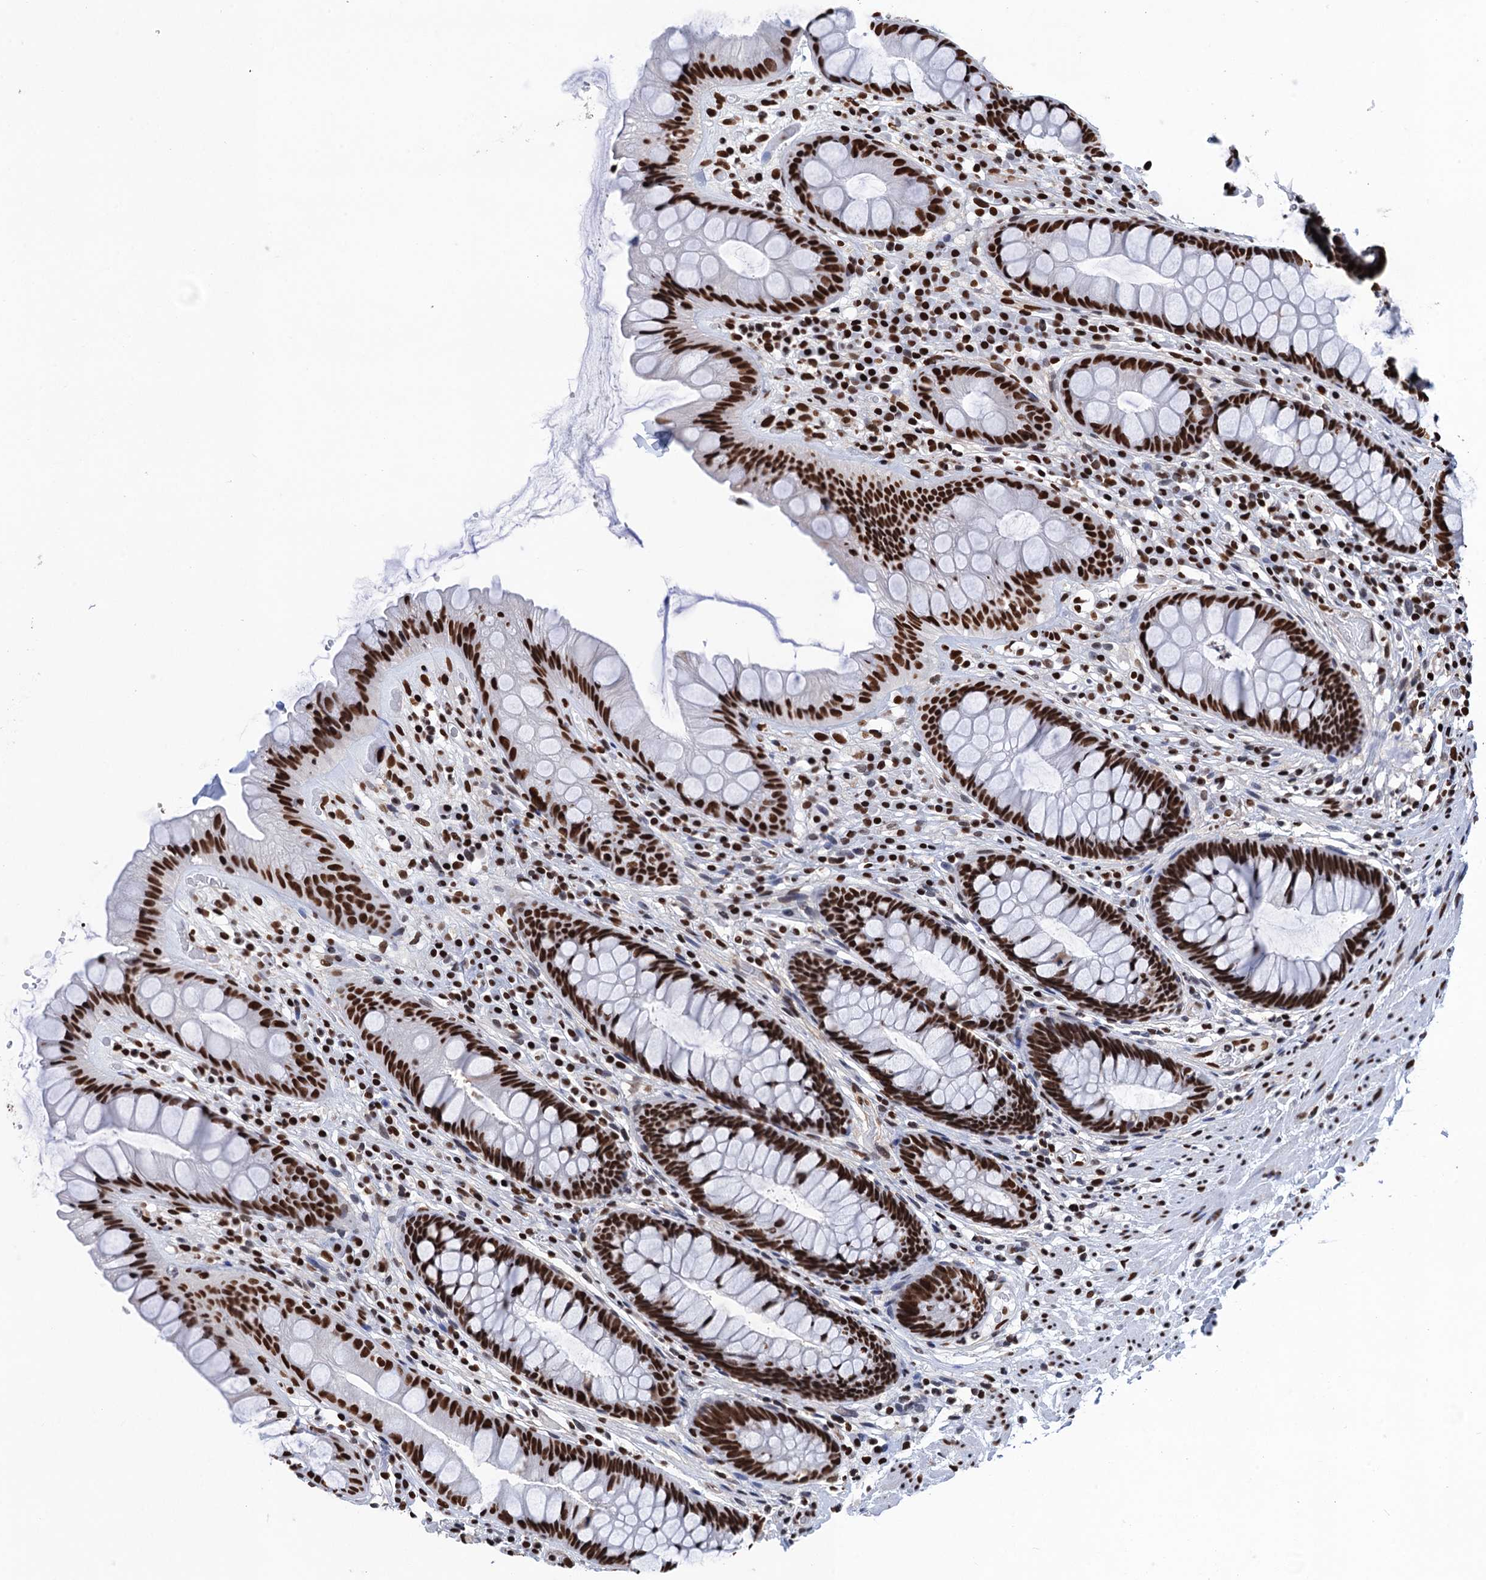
{"staining": {"intensity": "strong", "quantity": ">75%", "location": "nuclear"}, "tissue": "rectum", "cell_type": "Glandular cells", "image_type": "normal", "snomed": [{"axis": "morphology", "description": "Normal tissue, NOS"}, {"axis": "topography", "description": "Rectum"}], "caption": "Strong nuclear positivity for a protein is seen in about >75% of glandular cells of benign rectum using immunohistochemistry (IHC).", "gene": "UBA2", "patient": {"sex": "male", "age": 74}}